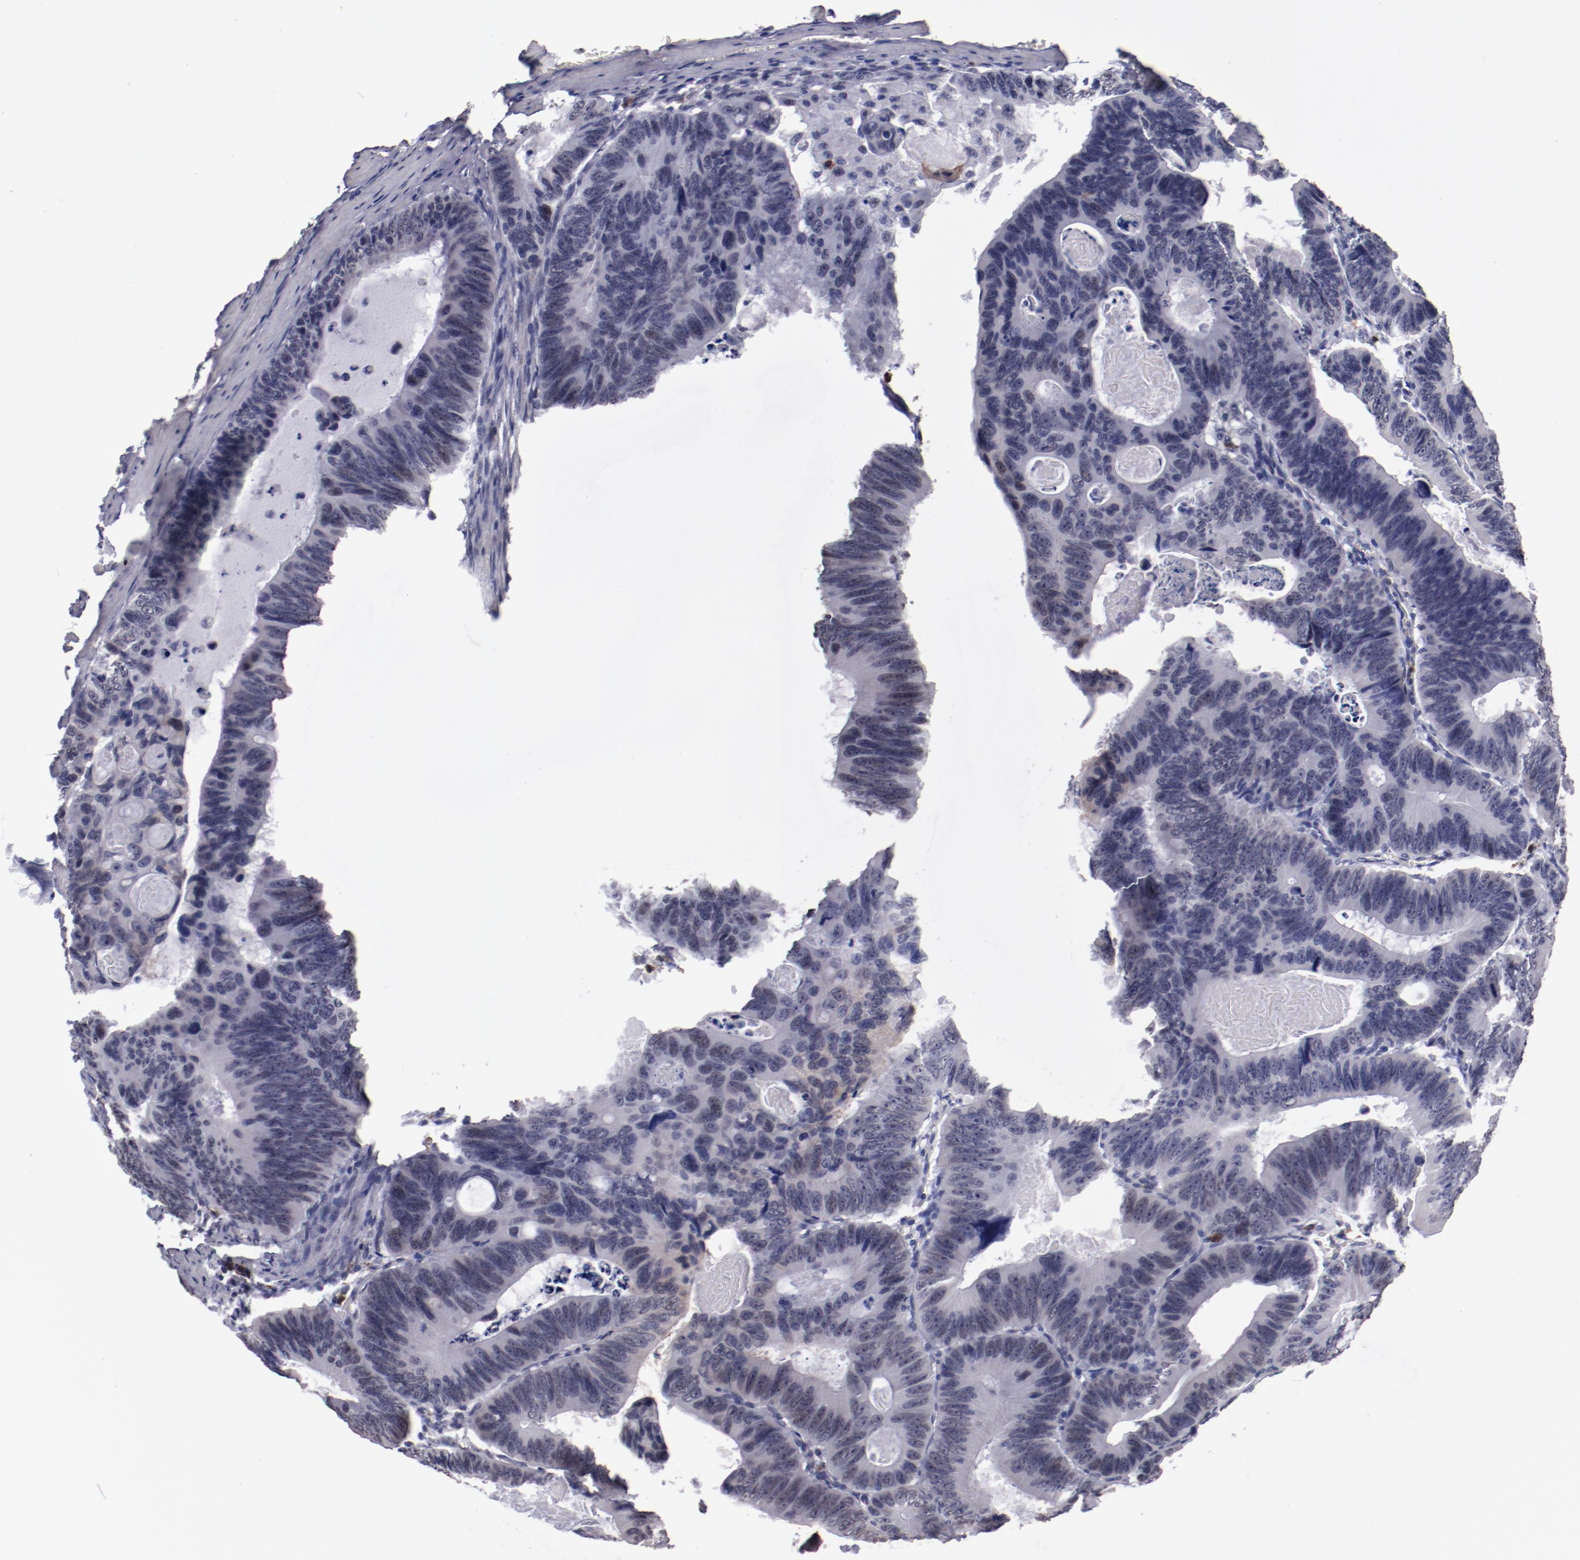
{"staining": {"intensity": "negative", "quantity": "none", "location": "none"}, "tissue": "colorectal cancer", "cell_type": "Tumor cells", "image_type": "cancer", "snomed": [{"axis": "morphology", "description": "Adenocarcinoma, NOS"}, {"axis": "topography", "description": "Colon"}], "caption": "Photomicrograph shows no significant protein expression in tumor cells of colorectal adenocarcinoma.", "gene": "IRF4", "patient": {"sex": "female", "age": 55}}